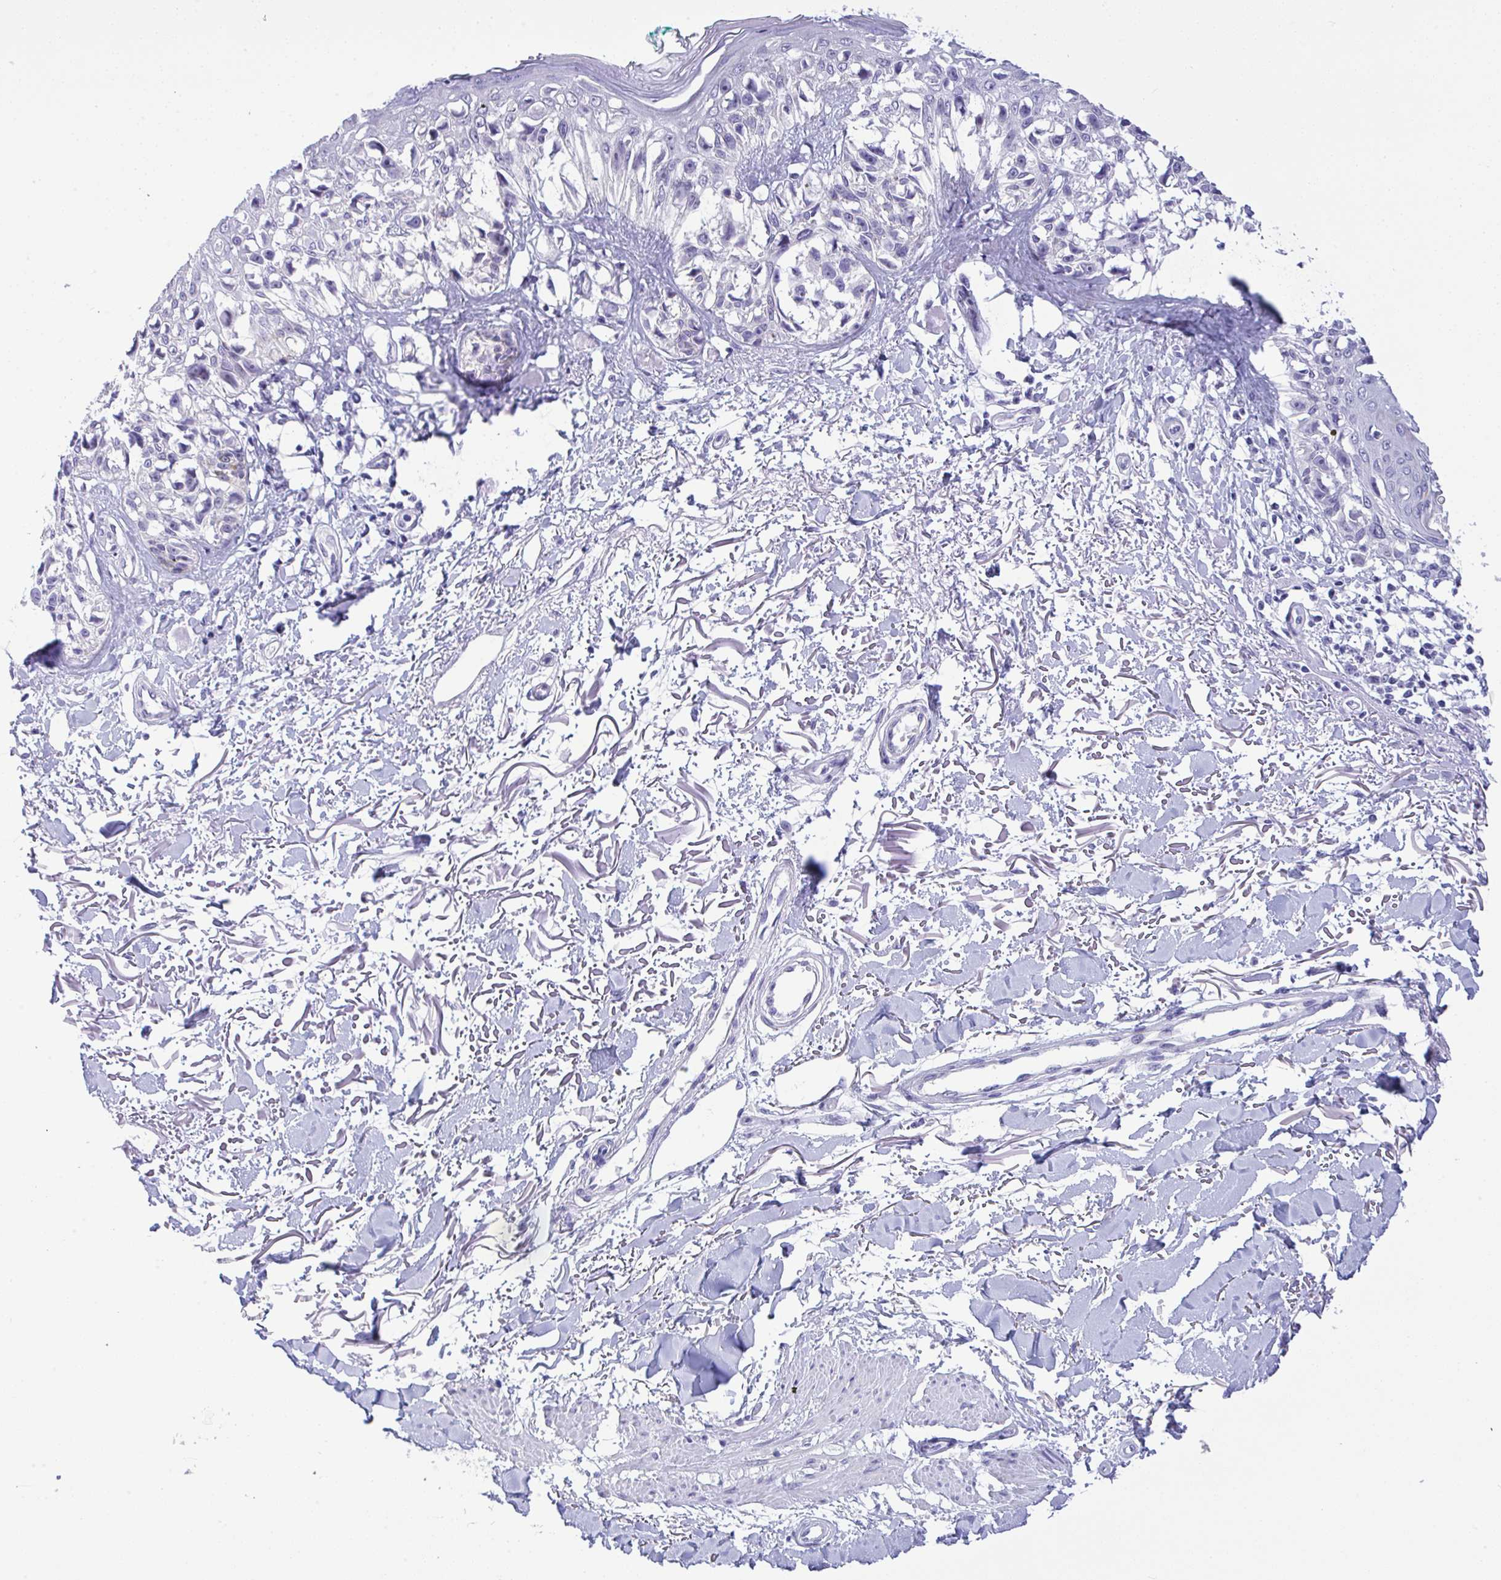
{"staining": {"intensity": "negative", "quantity": "none", "location": "none"}, "tissue": "melanoma", "cell_type": "Tumor cells", "image_type": "cancer", "snomed": [{"axis": "morphology", "description": "Malignant melanoma, NOS"}, {"axis": "topography", "description": "Skin"}], "caption": "DAB immunohistochemical staining of human malignant melanoma displays no significant staining in tumor cells. Nuclei are stained in blue.", "gene": "YBX2", "patient": {"sex": "male", "age": 73}}